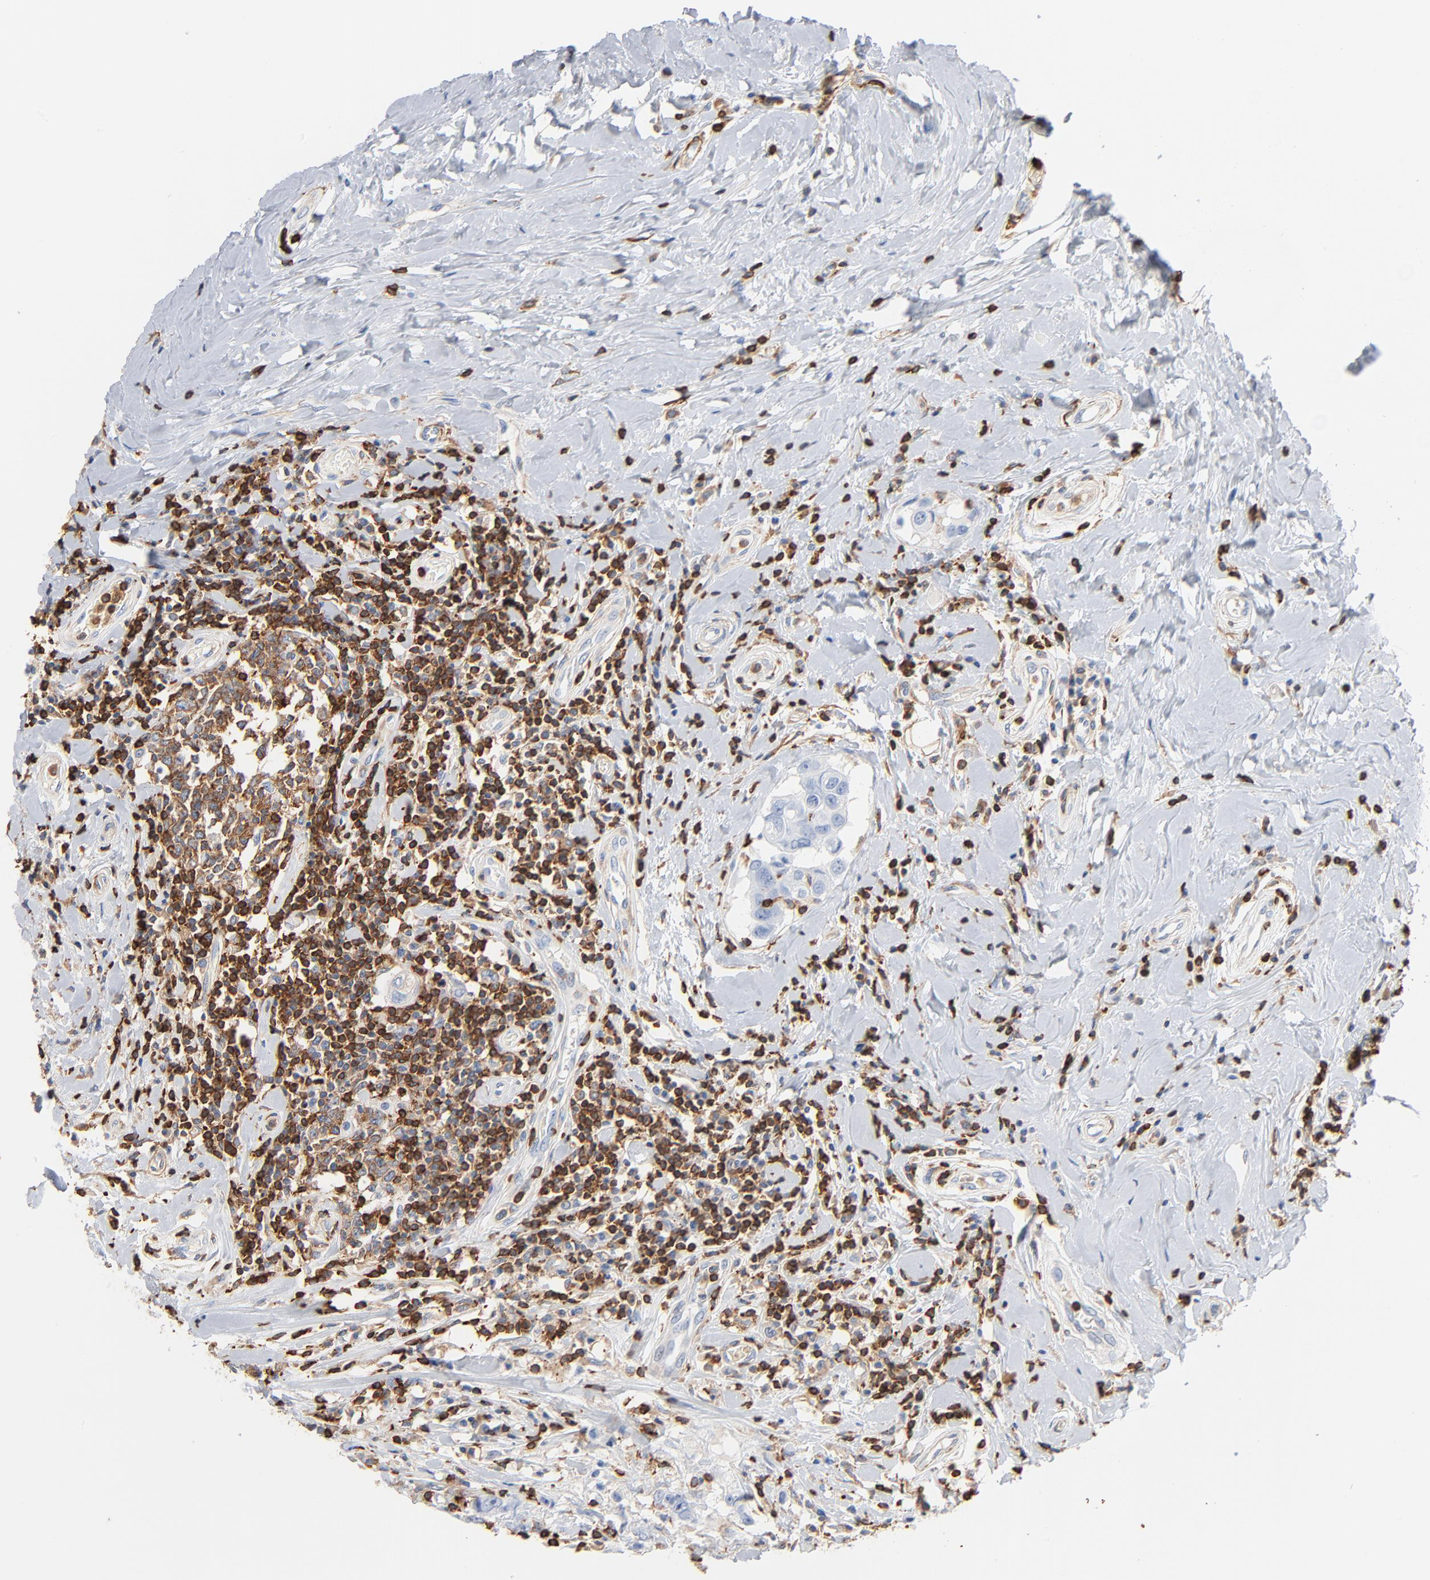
{"staining": {"intensity": "negative", "quantity": "none", "location": "none"}, "tissue": "breast cancer", "cell_type": "Tumor cells", "image_type": "cancer", "snomed": [{"axis": "morphology", "description": "Duct carcinoma"}, {"axis": "topography", "description": "Breast"}], "caption": "The histopathology image shows no significant expression in tumor cells of infiltrating ductal carcinoma (breast).", "gene": "SH3KBP1", "patient": {"sex": "female", "age": 27}}